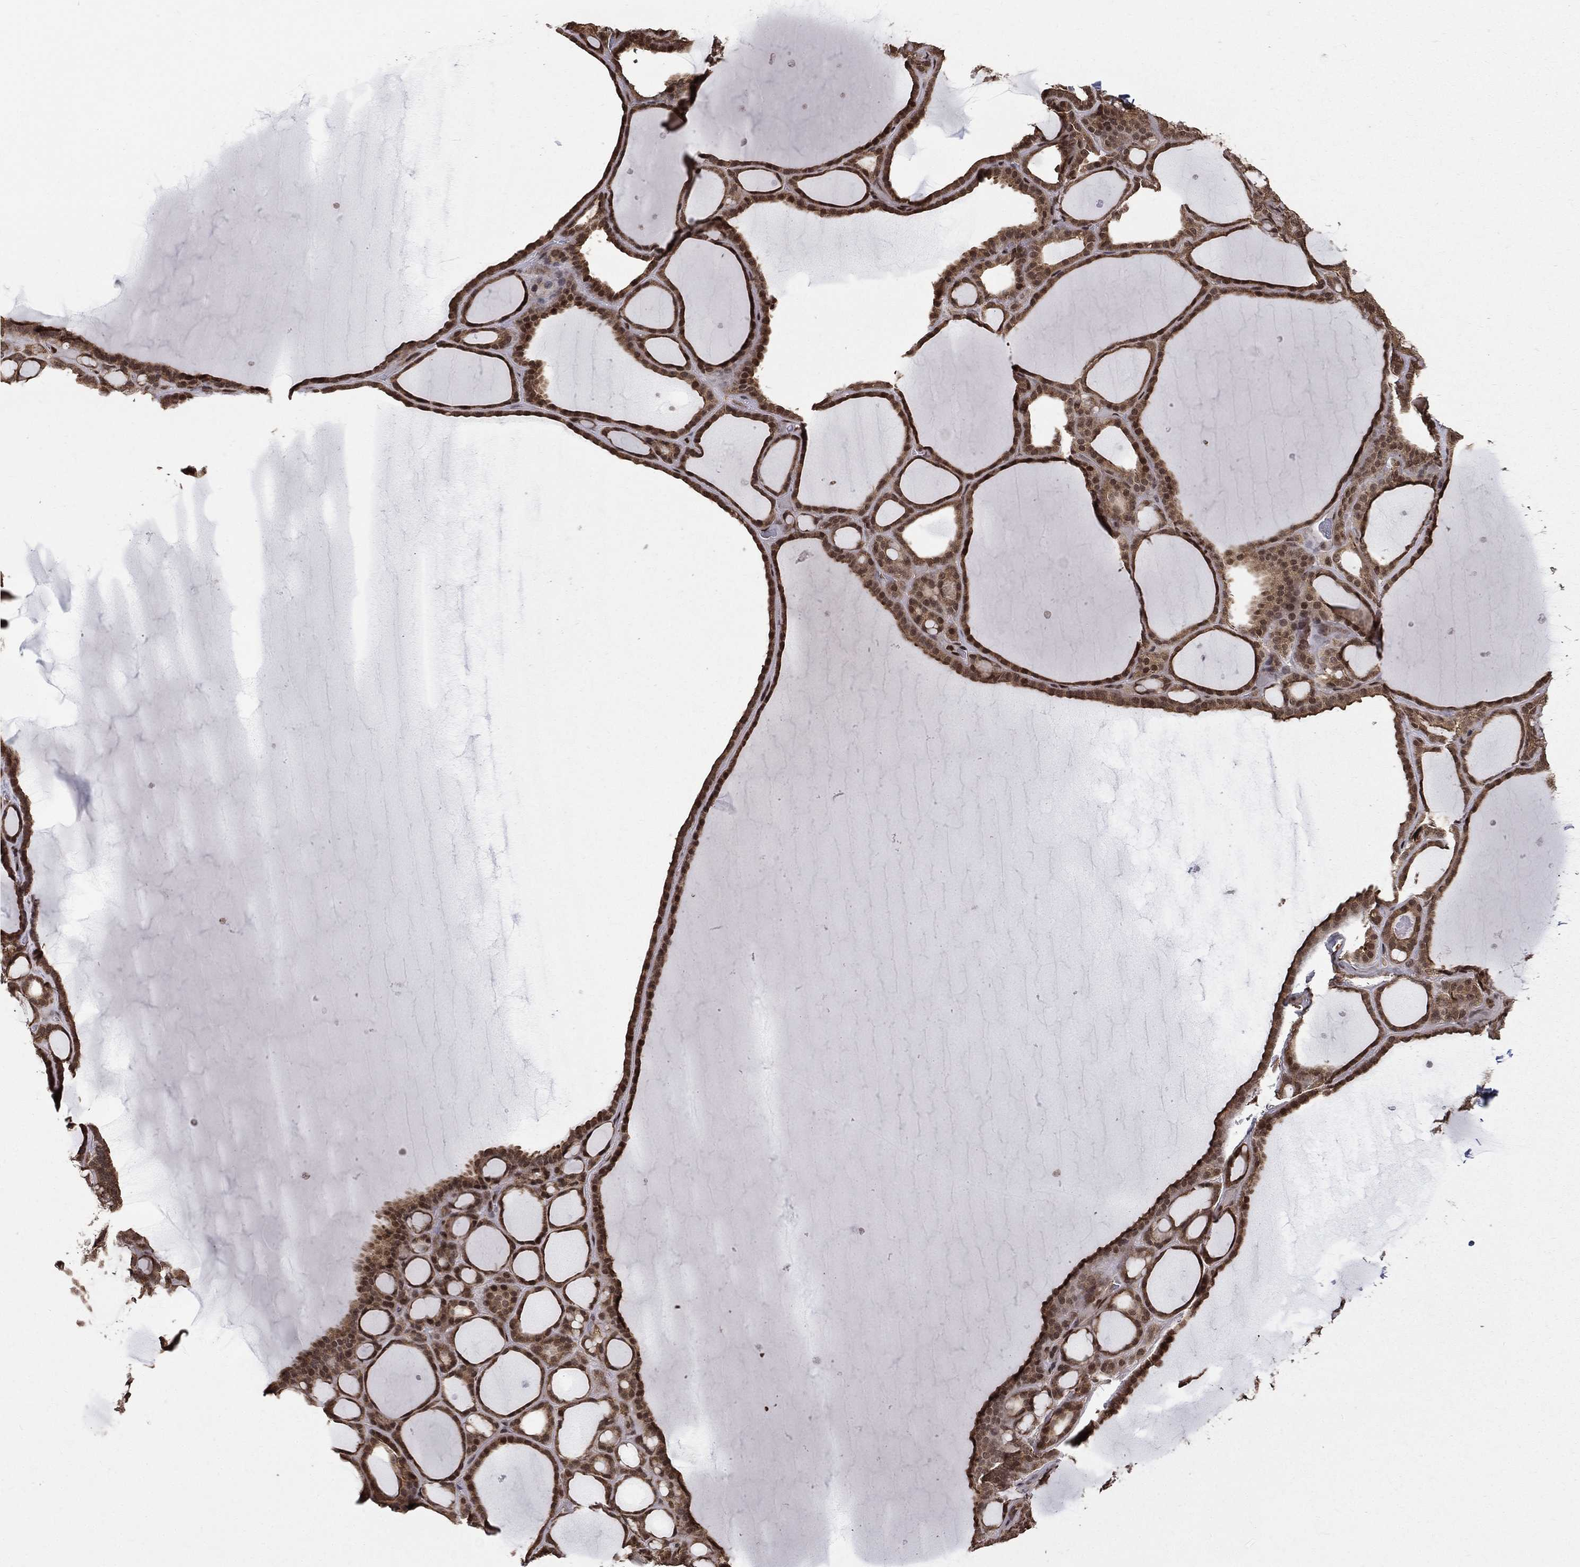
{"staining": {"intensity": "strong", "quantity": "25%-75%", "location": "cytoplasmic/membranous,nuclear"}, "tissue": "thyroid gland", "cell_type": "Glandular cells", "image_type": "normal", "snomed": [{"axis": "morphology", "description": "Normal tissue, NOS"}, {"axis": "topography", "description": "Thyroid gland"}], "caption": "Normal thyroid gland exhibits strong cytoplasmic/membranous,nuclear positivity in about 25%-75% of glandular cells (Brightfield microscopy of DAB IHC at high magnification)..", "gene": "JMJD6", "patient": {"sex": "male", "age": 63}}